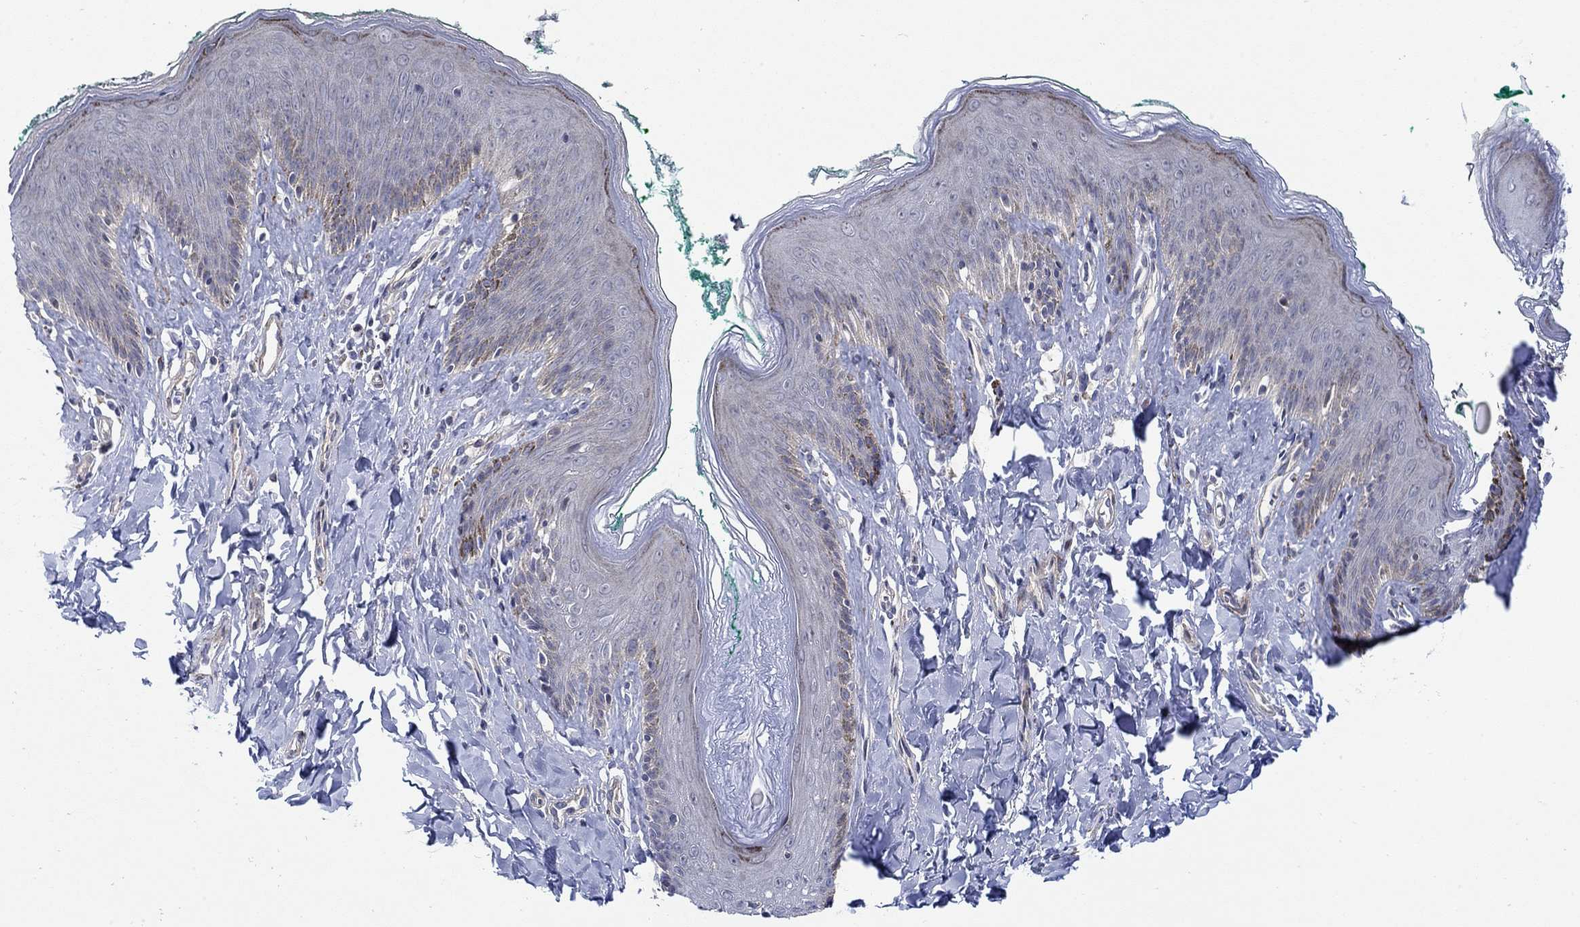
{"staining": {"intensity": "weak", "quantity": "<25%", "location": "cytoplasmic/membranous"}, "tissue": "skin", "cell_type": "Epidermal cells", "image_type": "normal", "snomed": [{"axis": "morphology", "description": "Normal tissue, NOS"}, {"axis": "topography", "description": "Vulva"}], "caption": "Immunohistochemistry photomicrograph of benign human skin stained for a protein (brown), which shows no expression in epidermal cells.", "gene": "SCN7A", "patient": {"sex": "female", "age": 66}}